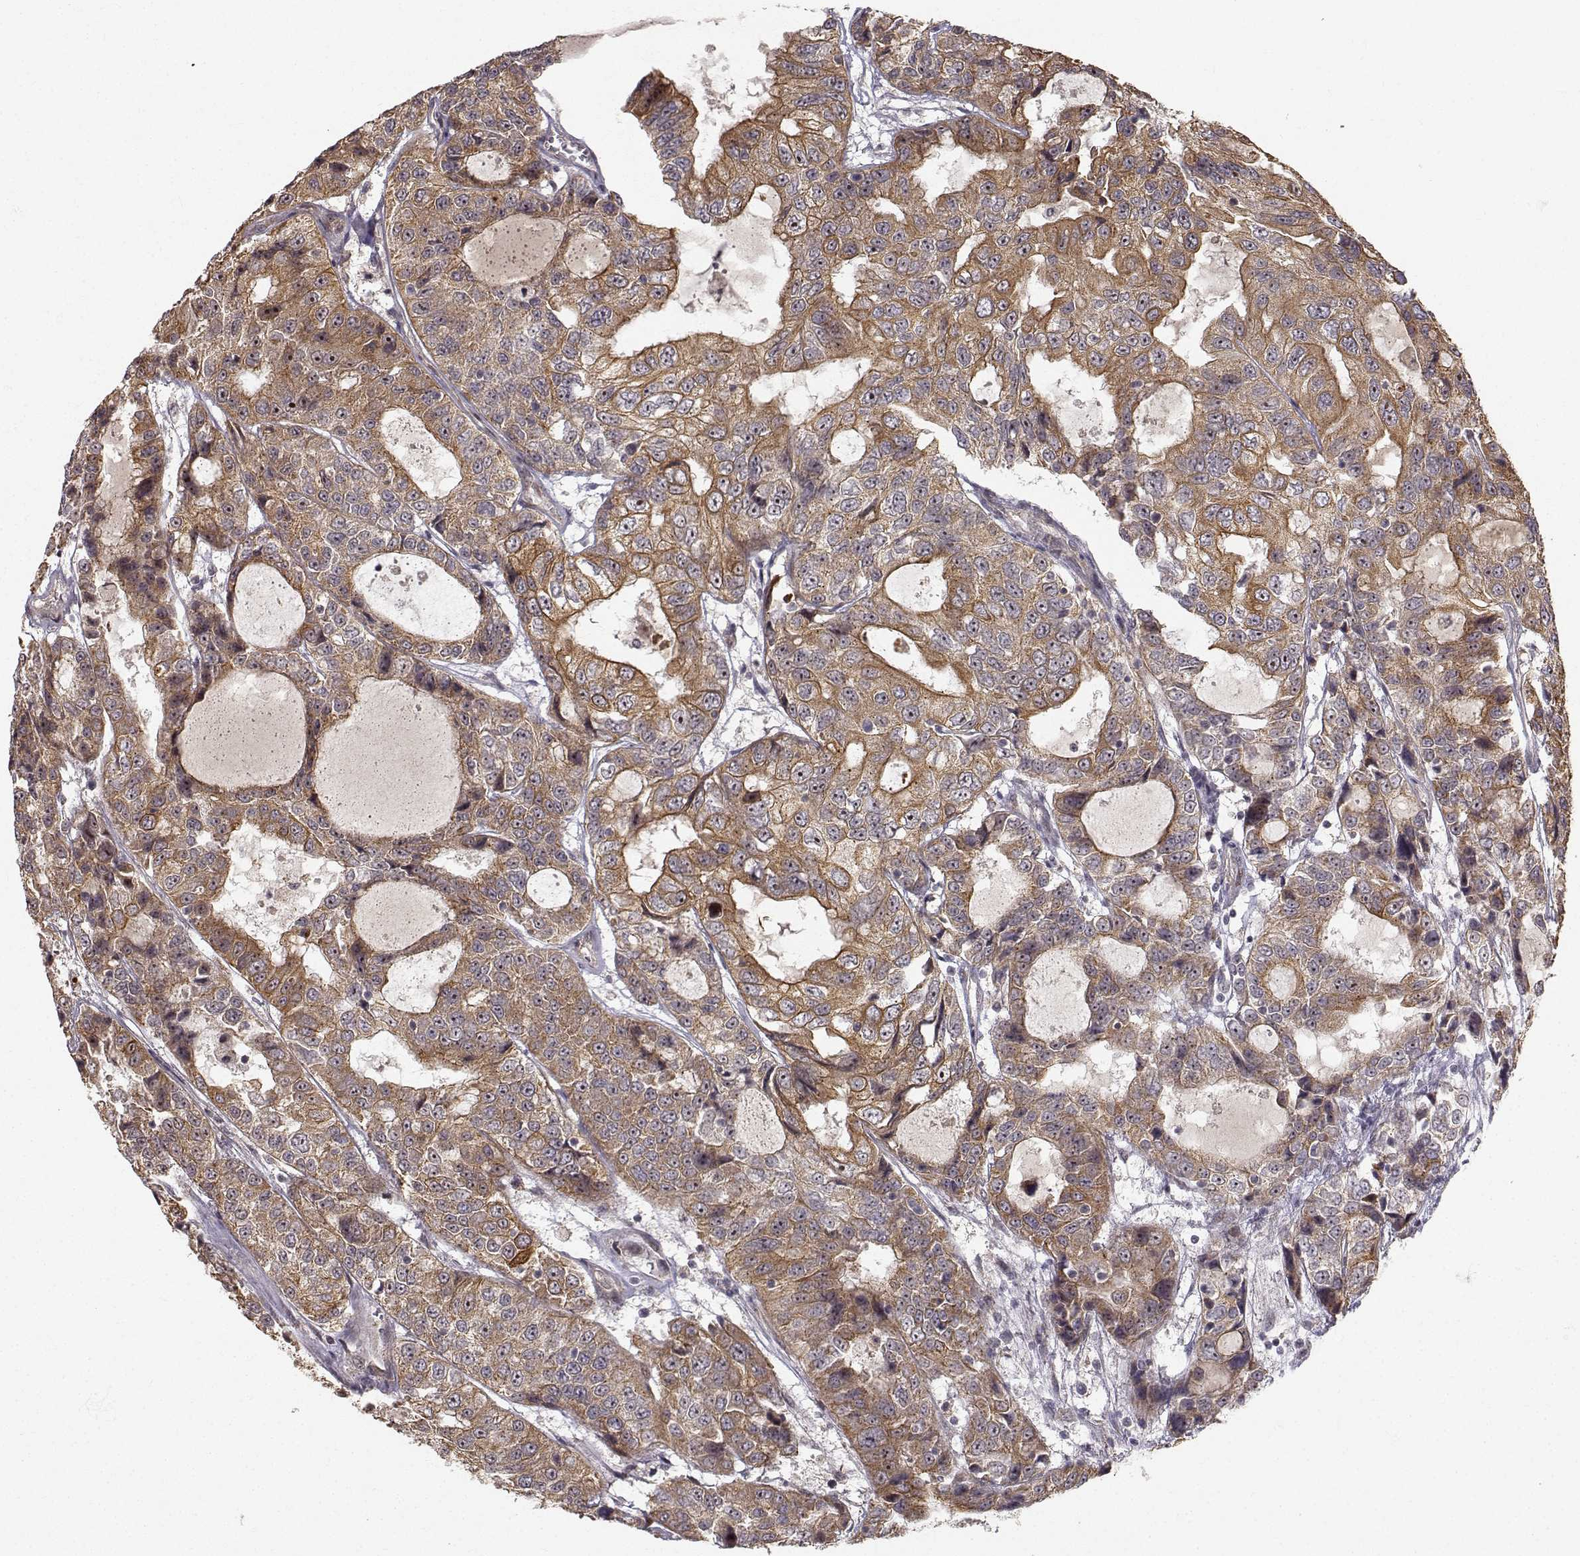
{"staining": {"intensity": "strong", "quantity": "25%-75%", "location": "cytoplasmic/membranous"}, "tissue": "urothelial cancer", "cell_type": "Tumor cells", "image_type": "cancer", "snomed": [{"axis": "morphology", "description": "Urothelial carcinoma, NOS"}, {"axis": "morphology", "description": "Urothelial carcinoma, High grade"}, {"axis": "topography", "description": "Urinary bladder"}], "caption": "Approximately 25%-75% of tumor cells in urothelial carcinoma (high-grade) reveal strong cytoplasmic/membranous protein expression as visualized by brown immunohistochemical staining.", "gene": "APC", "patient": {"sex": "female", "age": 73}}